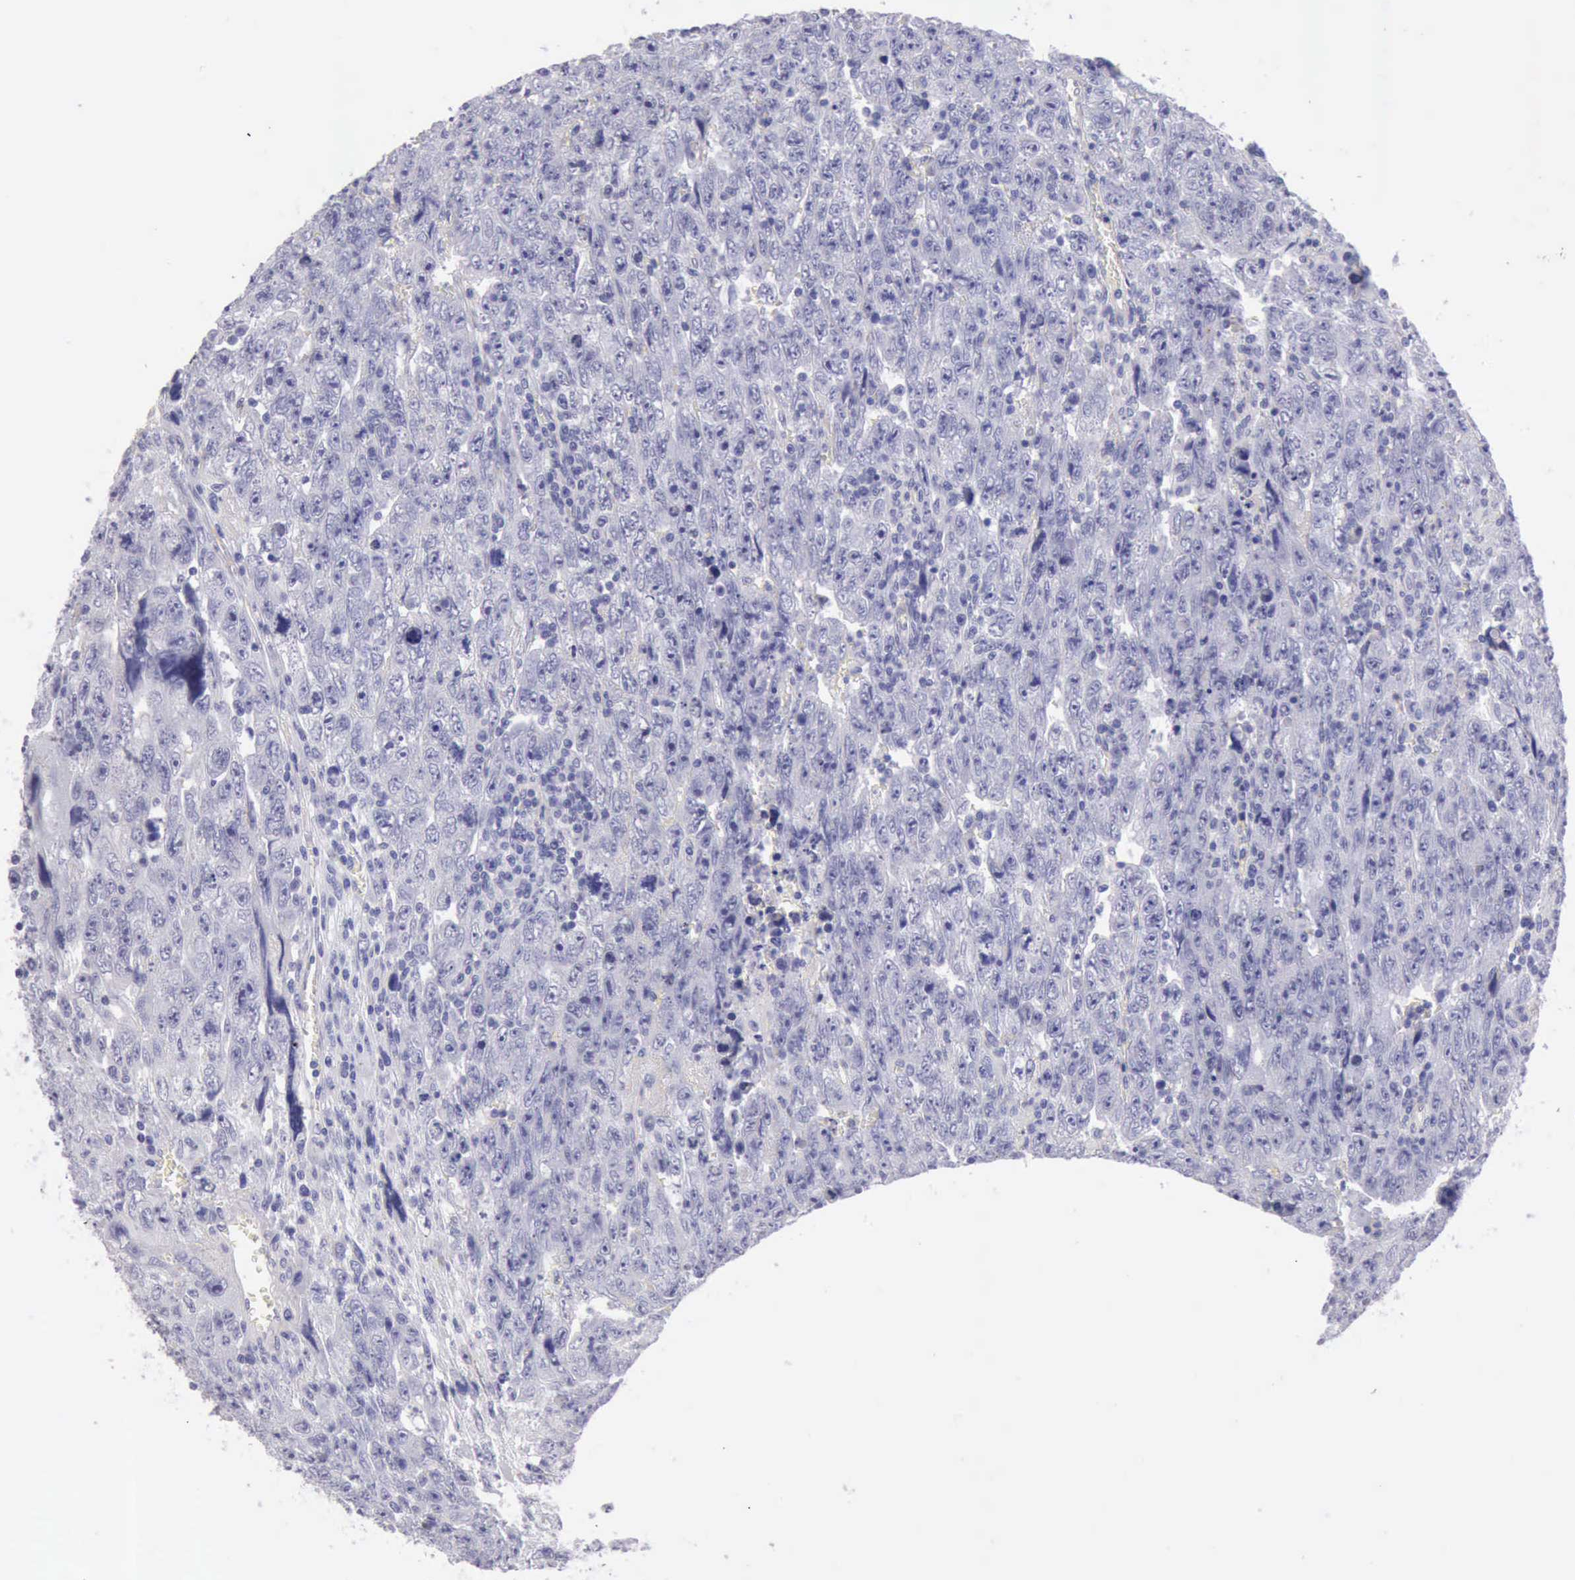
{"staining": {"intensity": "negative", "quantity": "none", "location": "none"}, "tissue": "testis cancer", "cell_type": "Tumor cells", "image_type": "cancer", "snomed": [{"axis": "morphology", "description": "Carcinoma, Embryonal, NOS"}, {"axis": "topography", "description": "Testis"}], "caption": "This is a photomicrograph of immunohistochemistry (IHC) staining of testis cancer, which shows no expression in tumor cells.", "gene": "AOC3", "patient": {"sex": "male", "age": 28}}